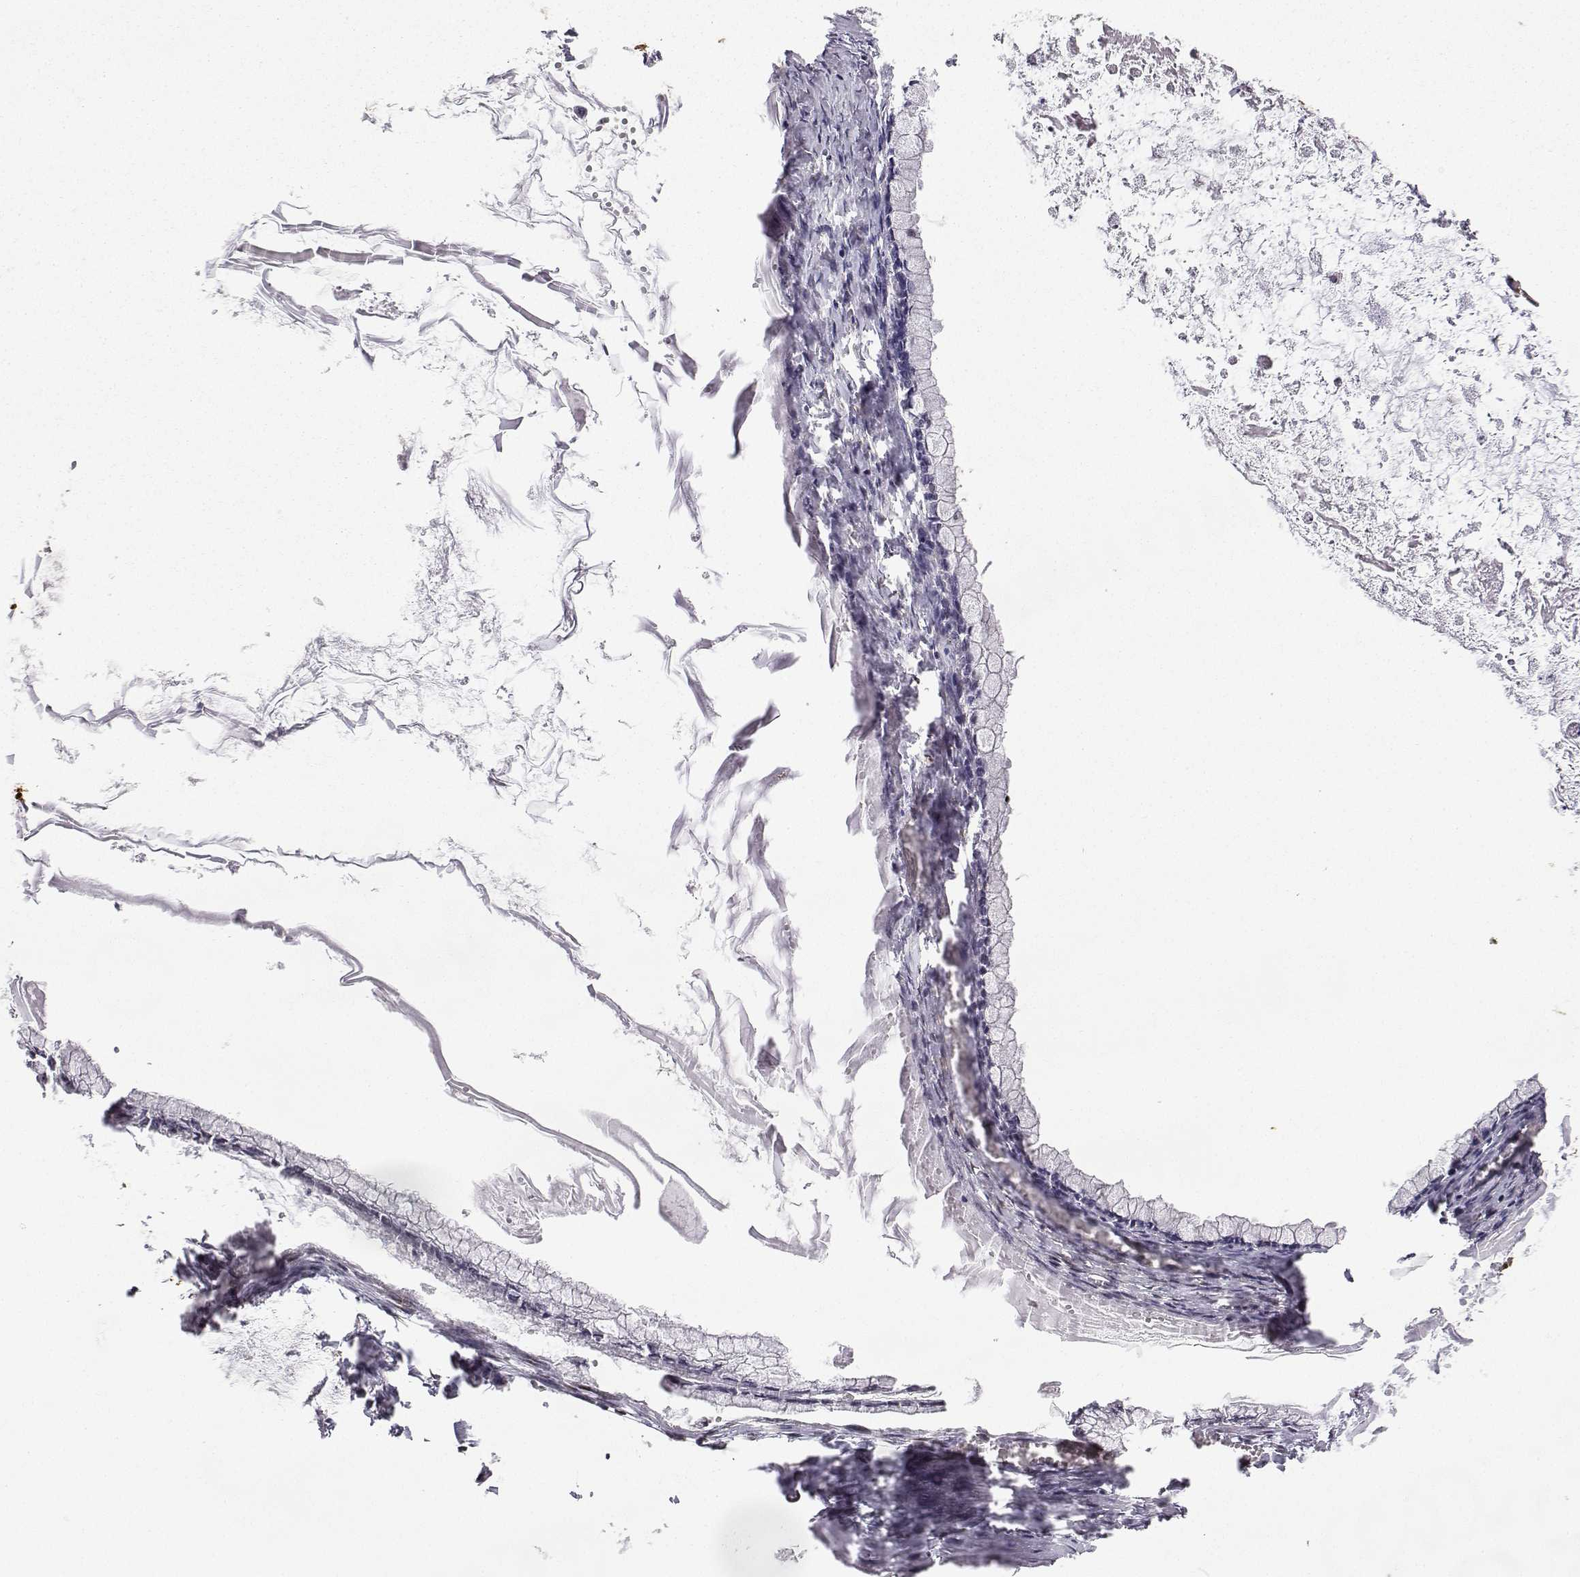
{"staining": {"intensity": "negative", "quantity": "none", "location": "none"}, "tissue": "ovarian cancer", "cell_type": "Tumor cells", "image_type": "cancer", "snomed": [{"axis": "morphology", "description": "Cystadenocarcinoma, mucinous, NOS"}, {"axis": "topography", "description": "Ovary"}], "caption": "Protein analysis of ovarian cancer demonstrates no significant positivity in tumor cells.", "gene": "PHGDH", "patient": {"sex": "female", "age": 67}}